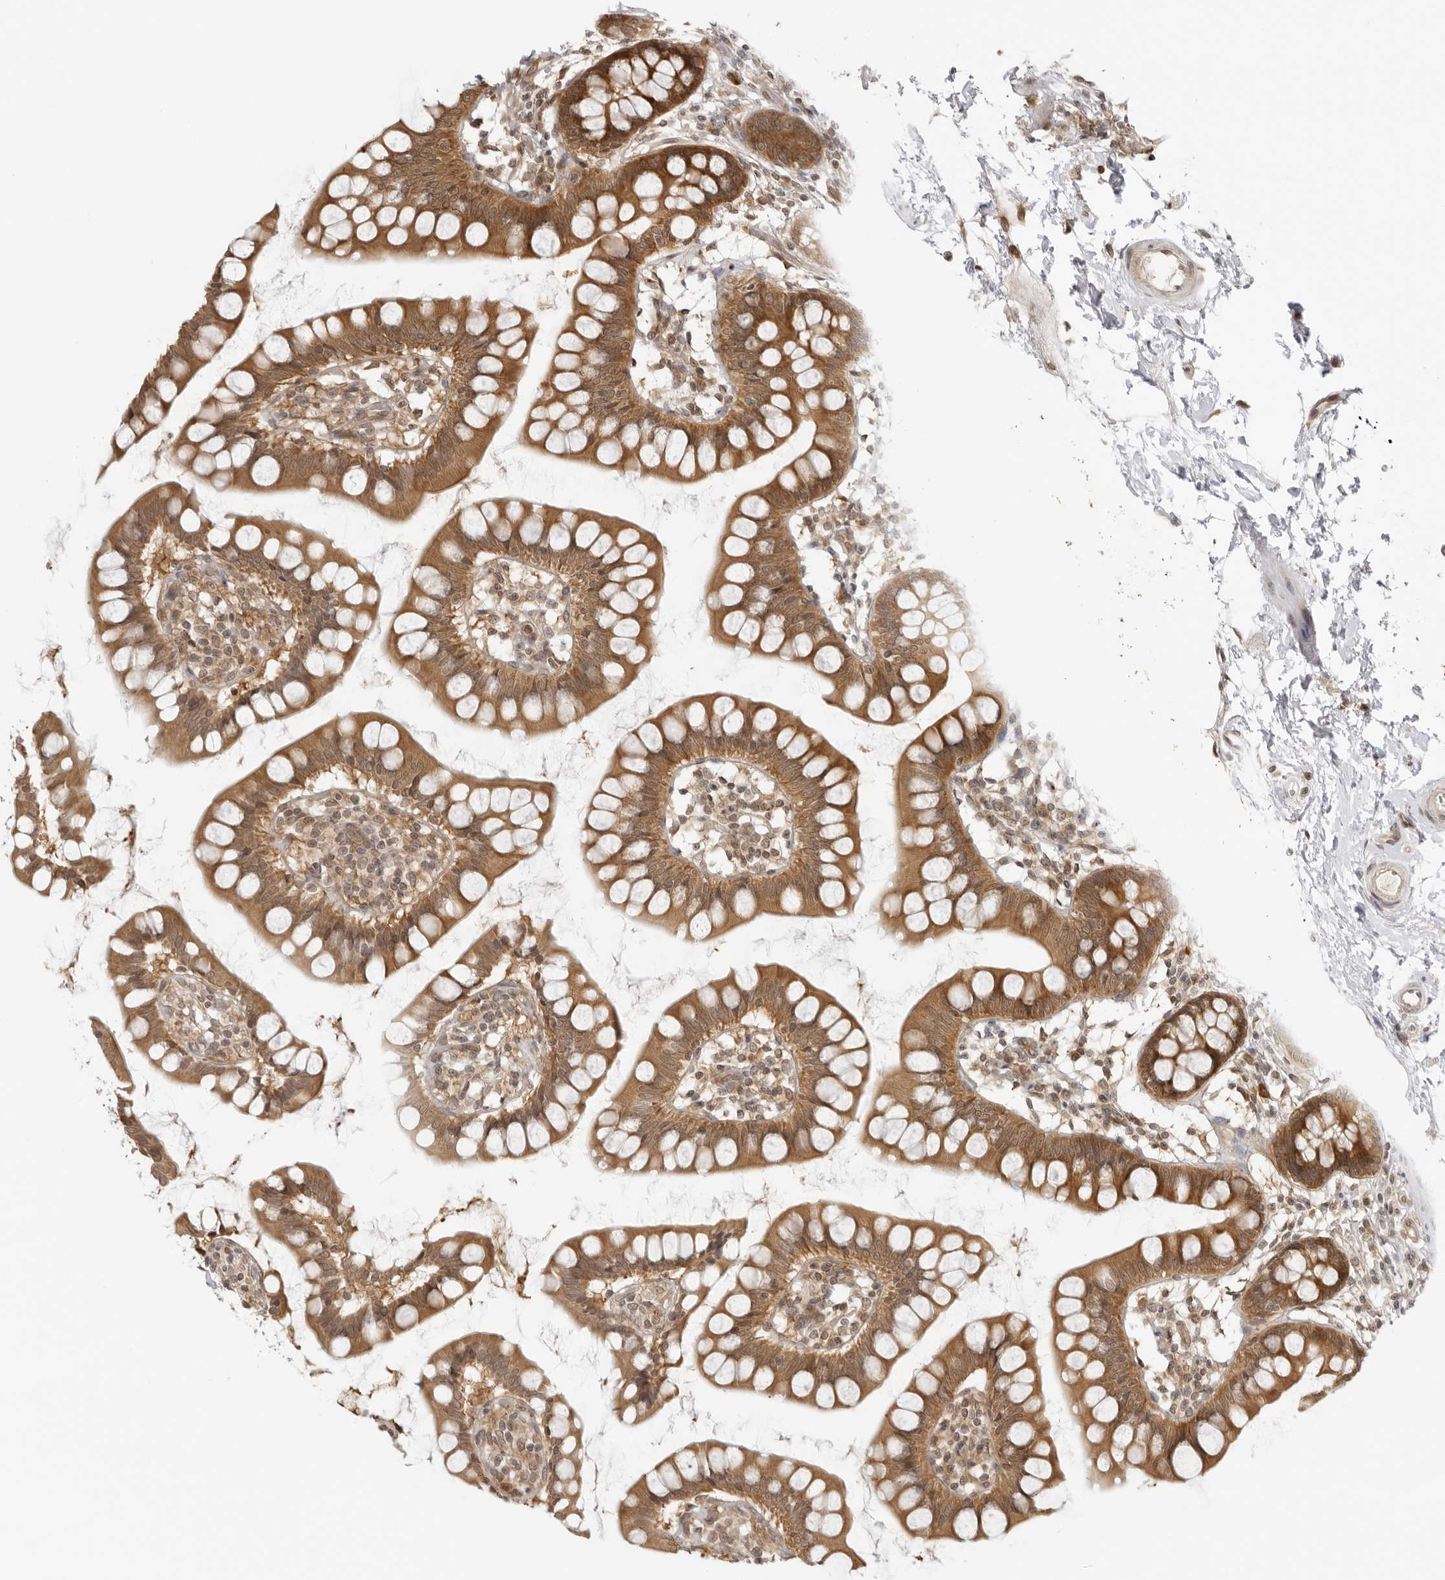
{"staining": {"intensity": "strong", "quantity": ">75%", "location": "cytoplasmic/membranous"}, "tissue": "small intestine", "cell_type": "Glandular cells", "image_type": "normal", "snomed": [{"axis": "morphology", "description": "Normal tissue, NOS"}, {"axis": "topography", "description": "Small intestine"}], "caption": "There is high levels of strong cytoplasmic/membranous expression in glandular cells of benign small intestine, as demonstrated by immunohistochemical staining (brown color).", "gene": "PRRC2C", "patient": {"sex": "female", "age": 84}}